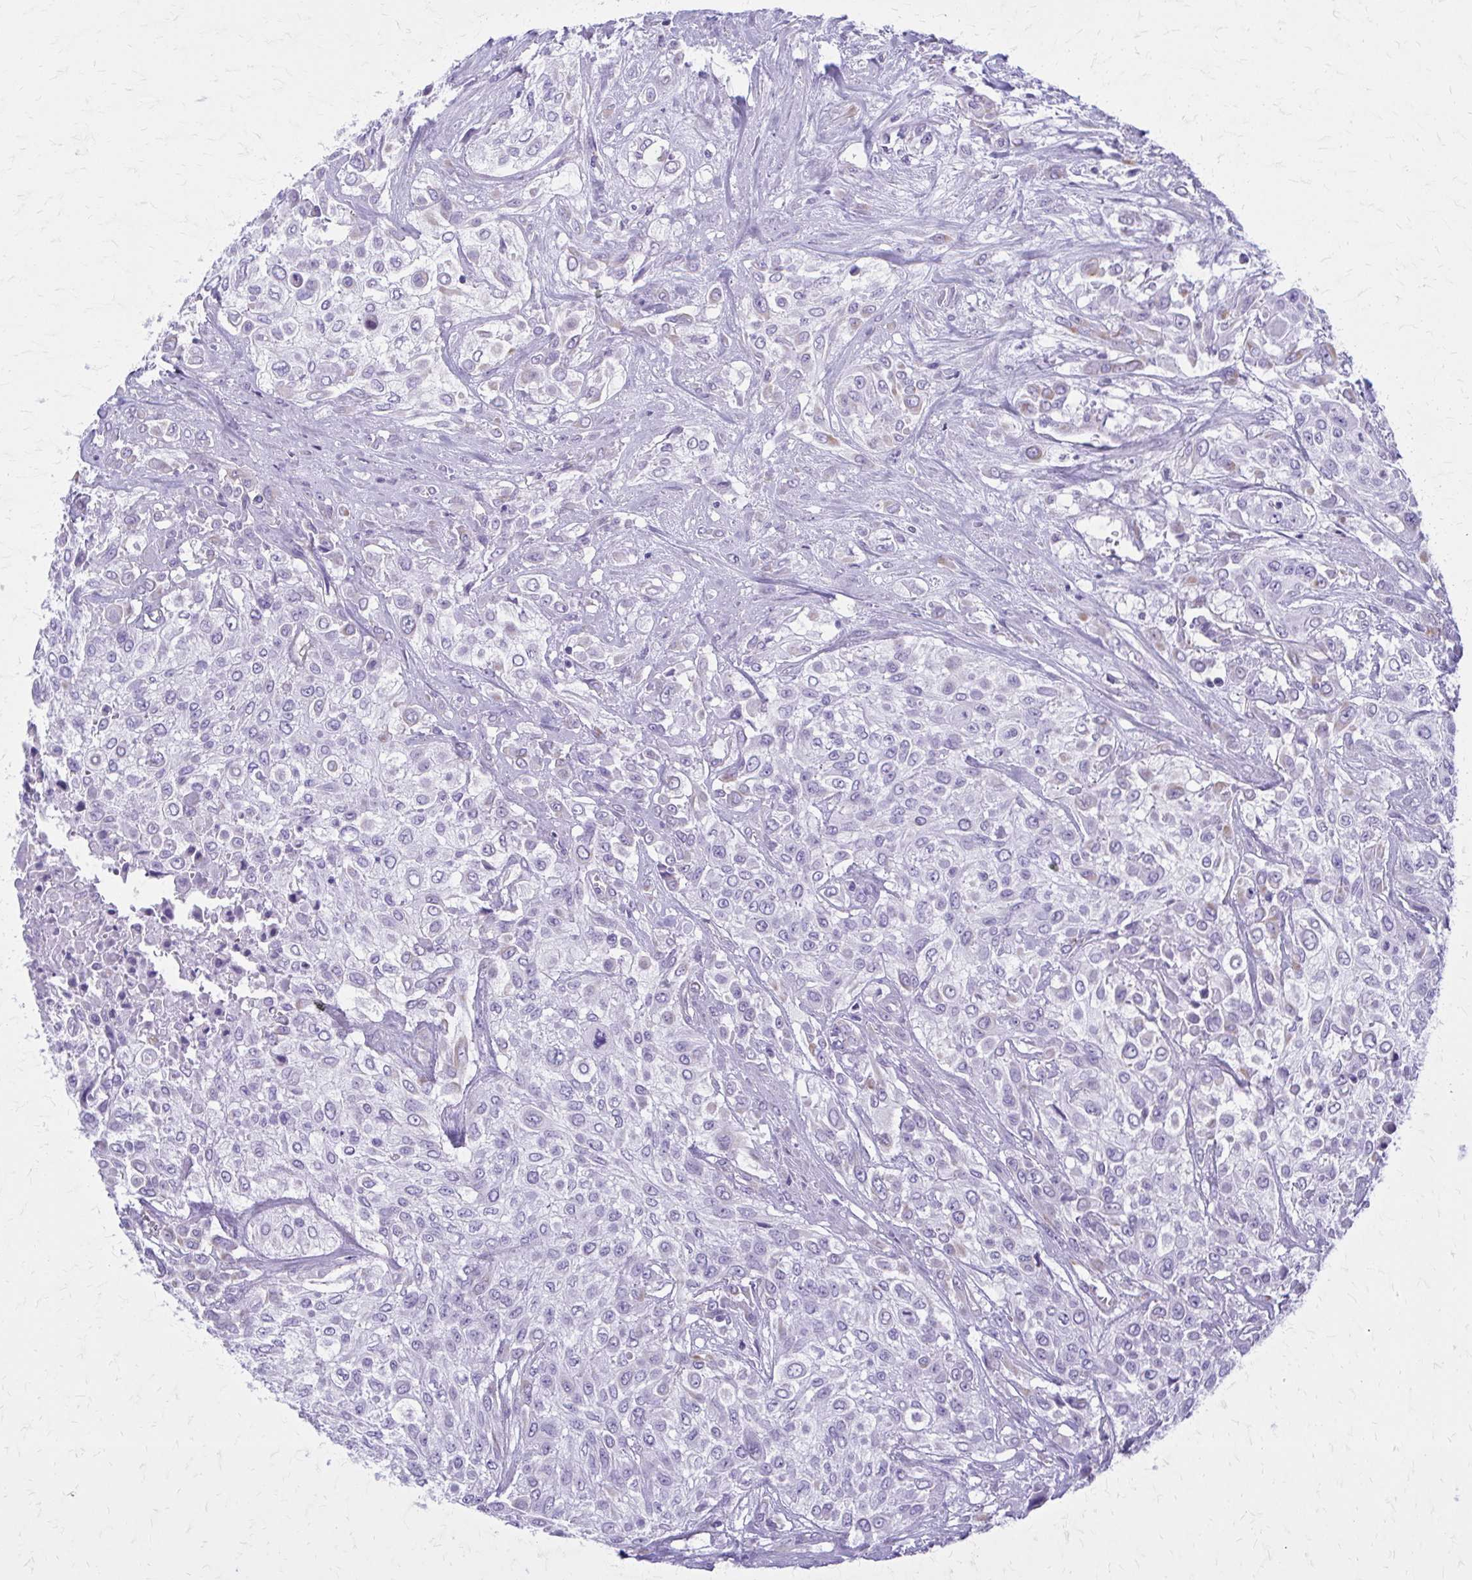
{"staining": {"intensity": "weak", "quantity": "<25%", "location": "cytoplasmic/membranous"}, "tissue": "urothelial cancer", "cell_type": "Tumor cells", "image_type": "cancer", "snomed": [{"axis": "morphology", "description": "Urothelial carcinoma, High grade"}, {"axis": "topography", "description": "Urinary bladder"}], "caption": "This micrograph is of high-grade urothelial carcinoma stained with immunohistochemistry (IHC) to label a protein in brown with the nuclei are counter-stained blue. There is no expression in tumor cells.", "gene": "GFAP", "patient": {"sex": "male", "age": 57}}